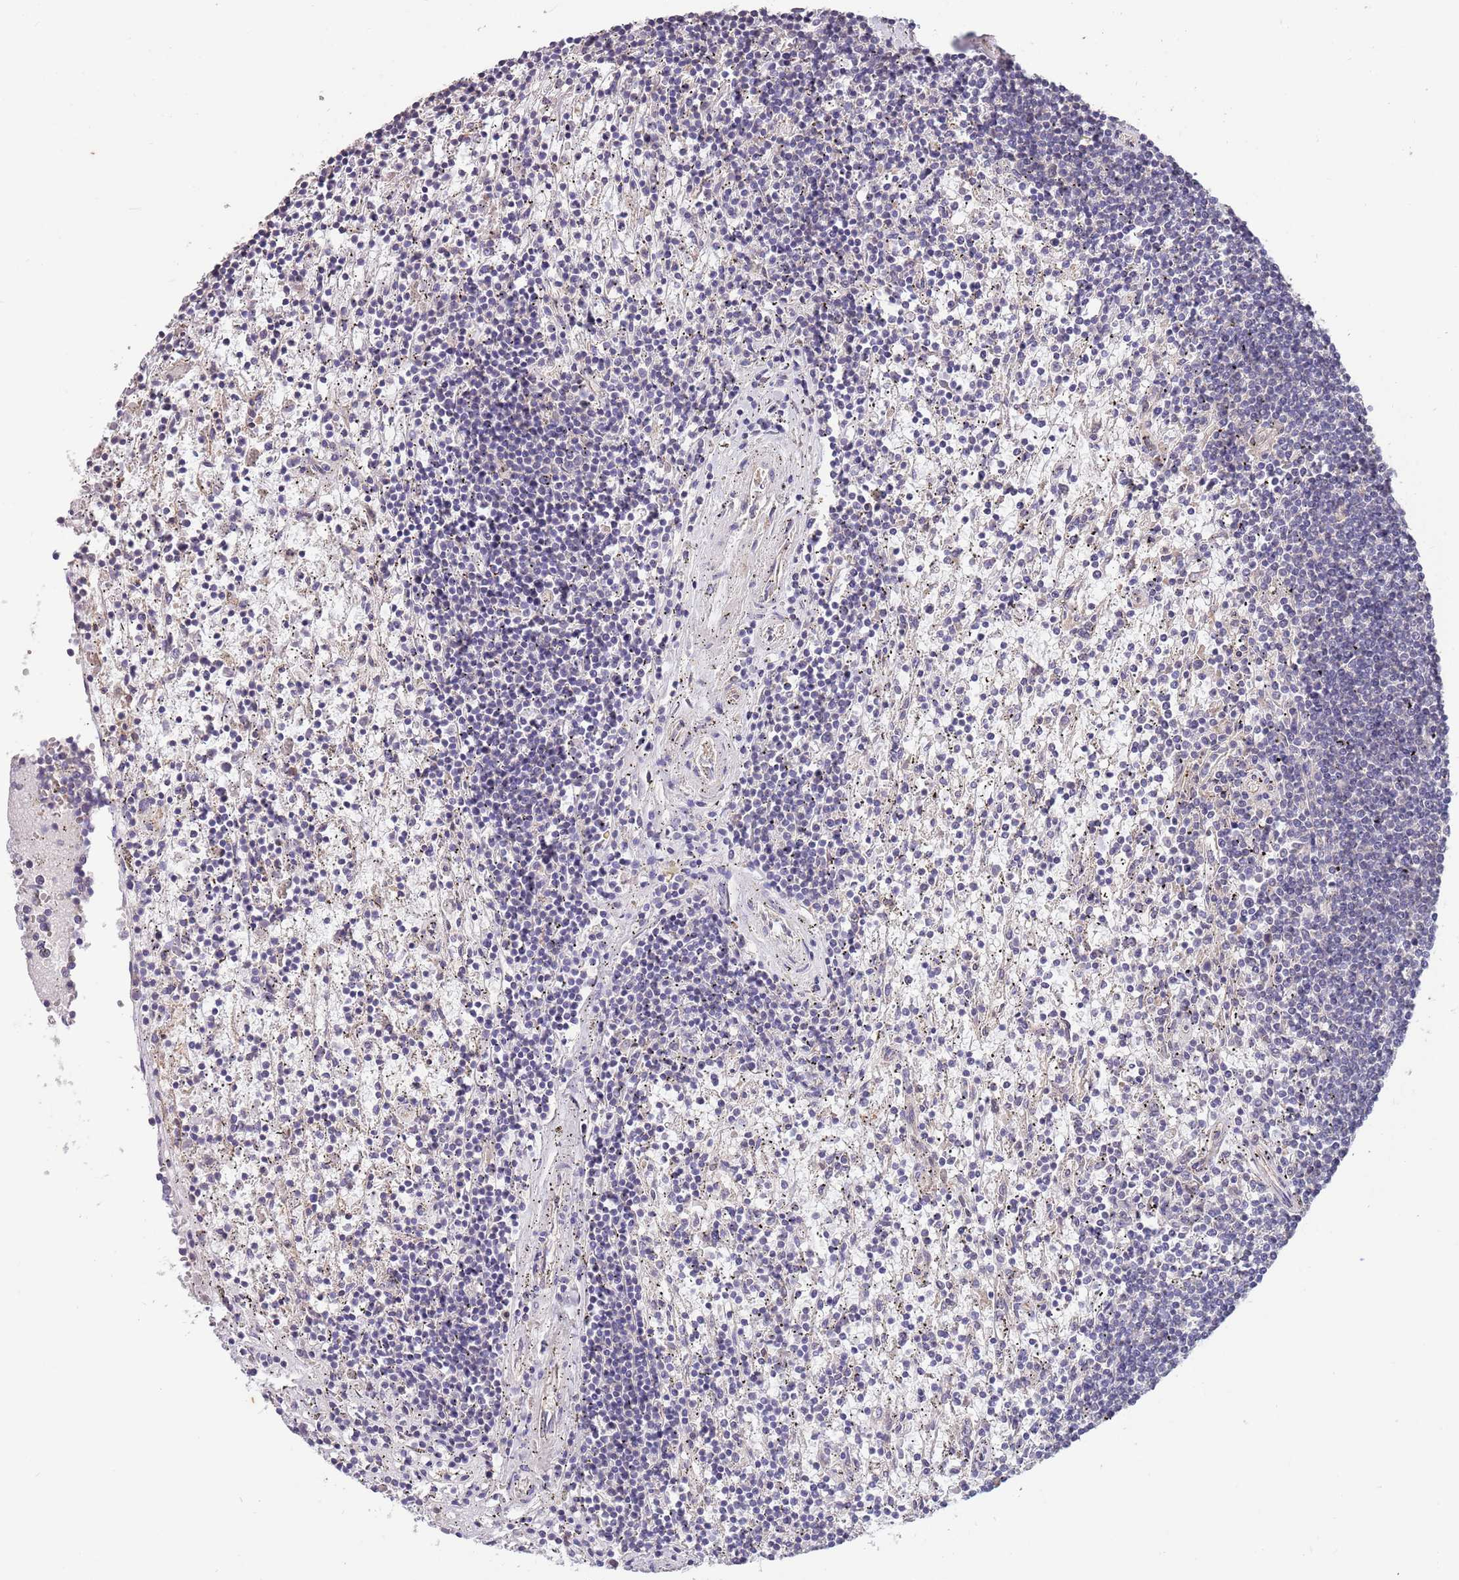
{"staining": {"intensity": "negative", "quantity": "none", "location": "none"}, "tissue": "lymphoma", "cell_type": "Tumor cells", "image_type": "cancer", "snomed": [{"axis": "morphology", "description": "Malignant lymphoma, non-Hodgkin's type, Low grade"}, {"axis": "topography", "description": "Spleen"}], "caption": "Tumor cells are negative for protein expression in human low-grade malignant lymphoma, non-Hodgkin's type.", "gene": "MARVELD2", "patient": {"sex": "male", "age": 76}}